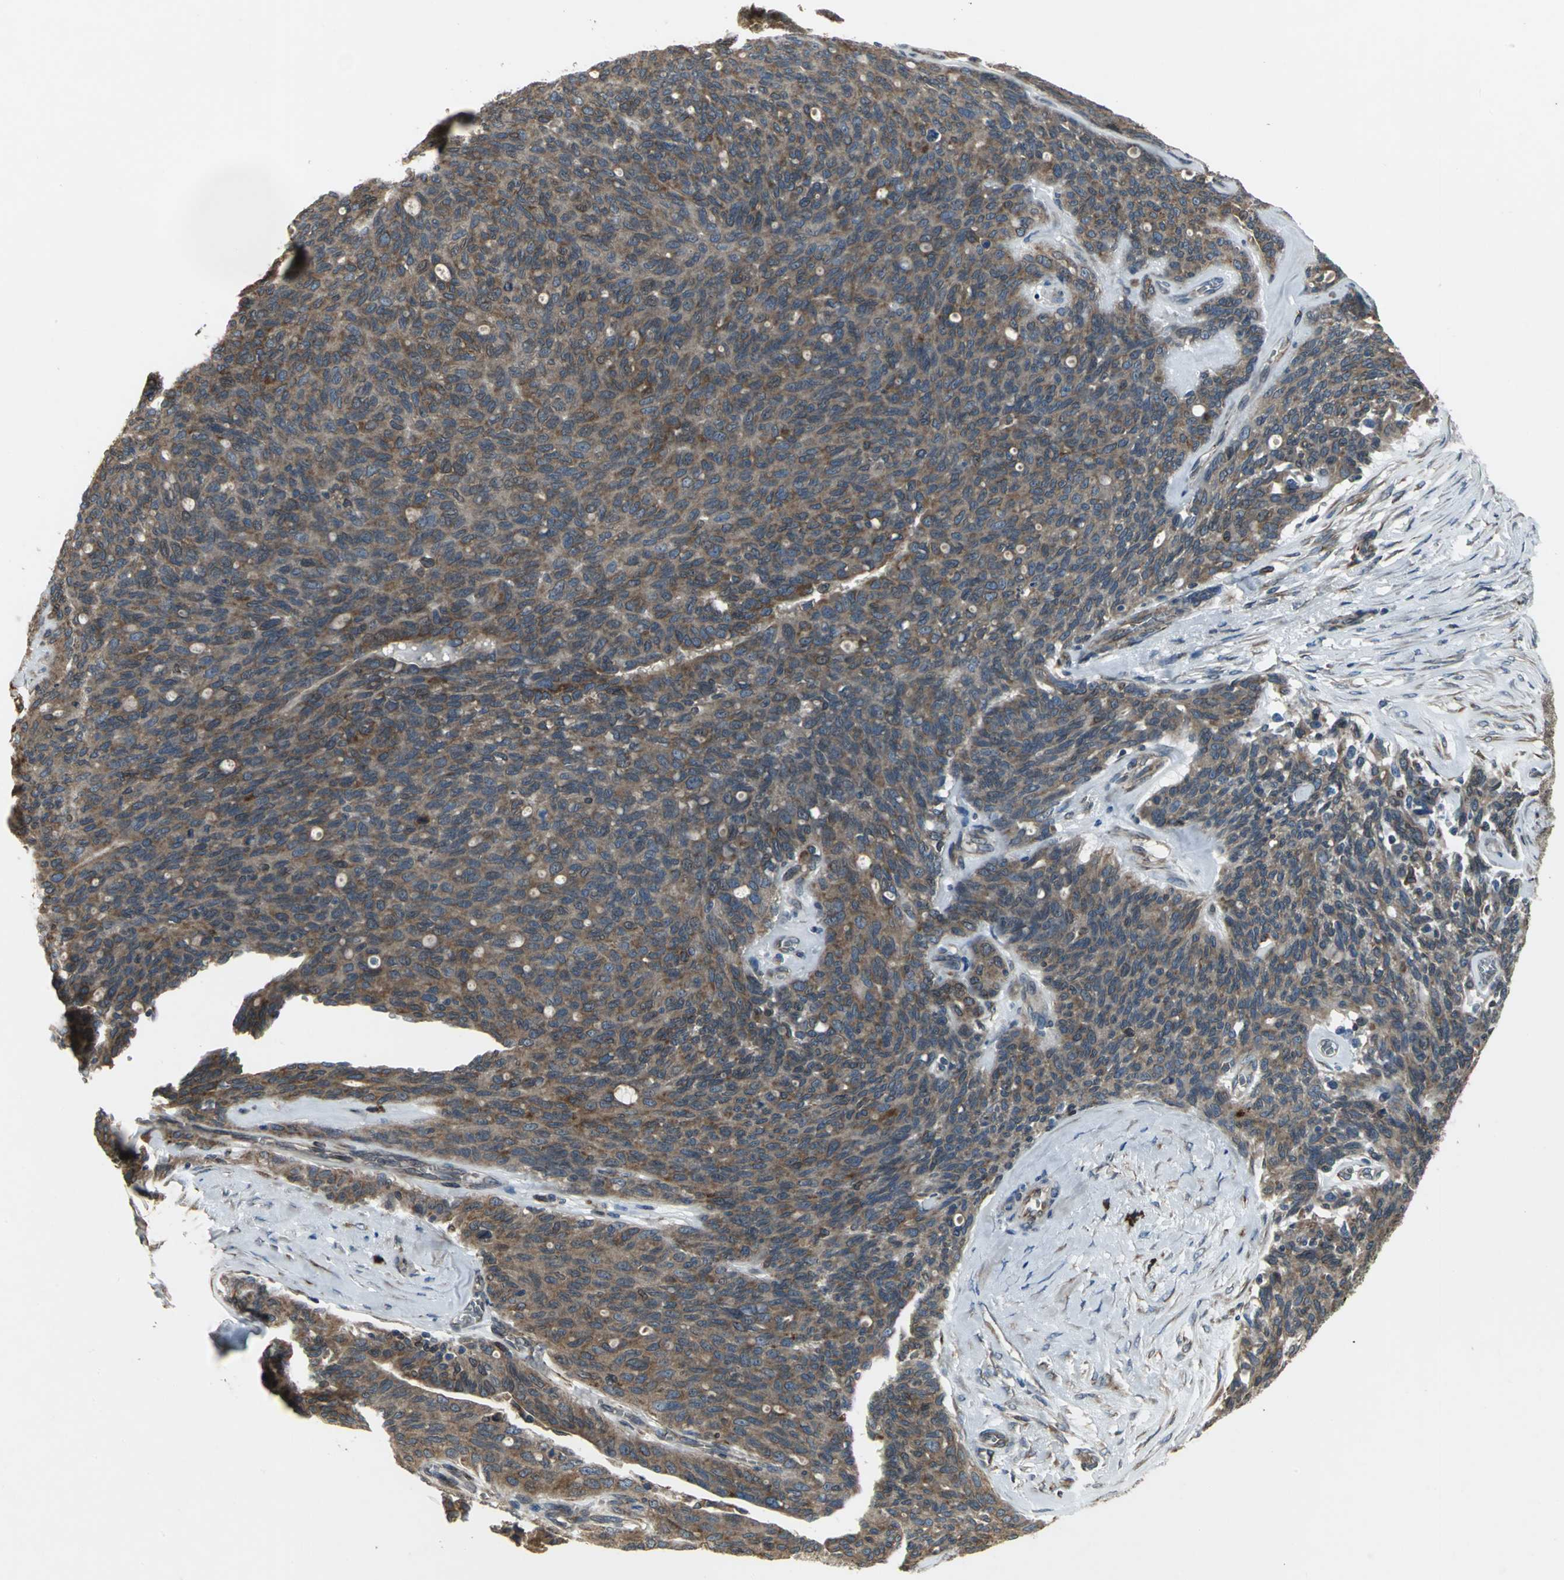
{"staining": {"intensity": "weak", "quantity": ">75%", "location": "cytoplasmic/membranous"}, "tissue": "ovarian cancer", "cell_type": "Tumor cells", "image_type": "cancer", "snomed": [{"axis": "morphology", "description": "Carcinoma, endometroid"}, {"axis": "topography", "description": "Ovary"}], "caption": "This image demonstrates immunohistochemistry (IHC) staining of human ovarian cancer (endometroid carcinoma), with low weak cytoplasmic/membranous expression in about >75% of tumor cells.", "gene": "SYVN1", "patient": {"sex": "female", "age": 60}}